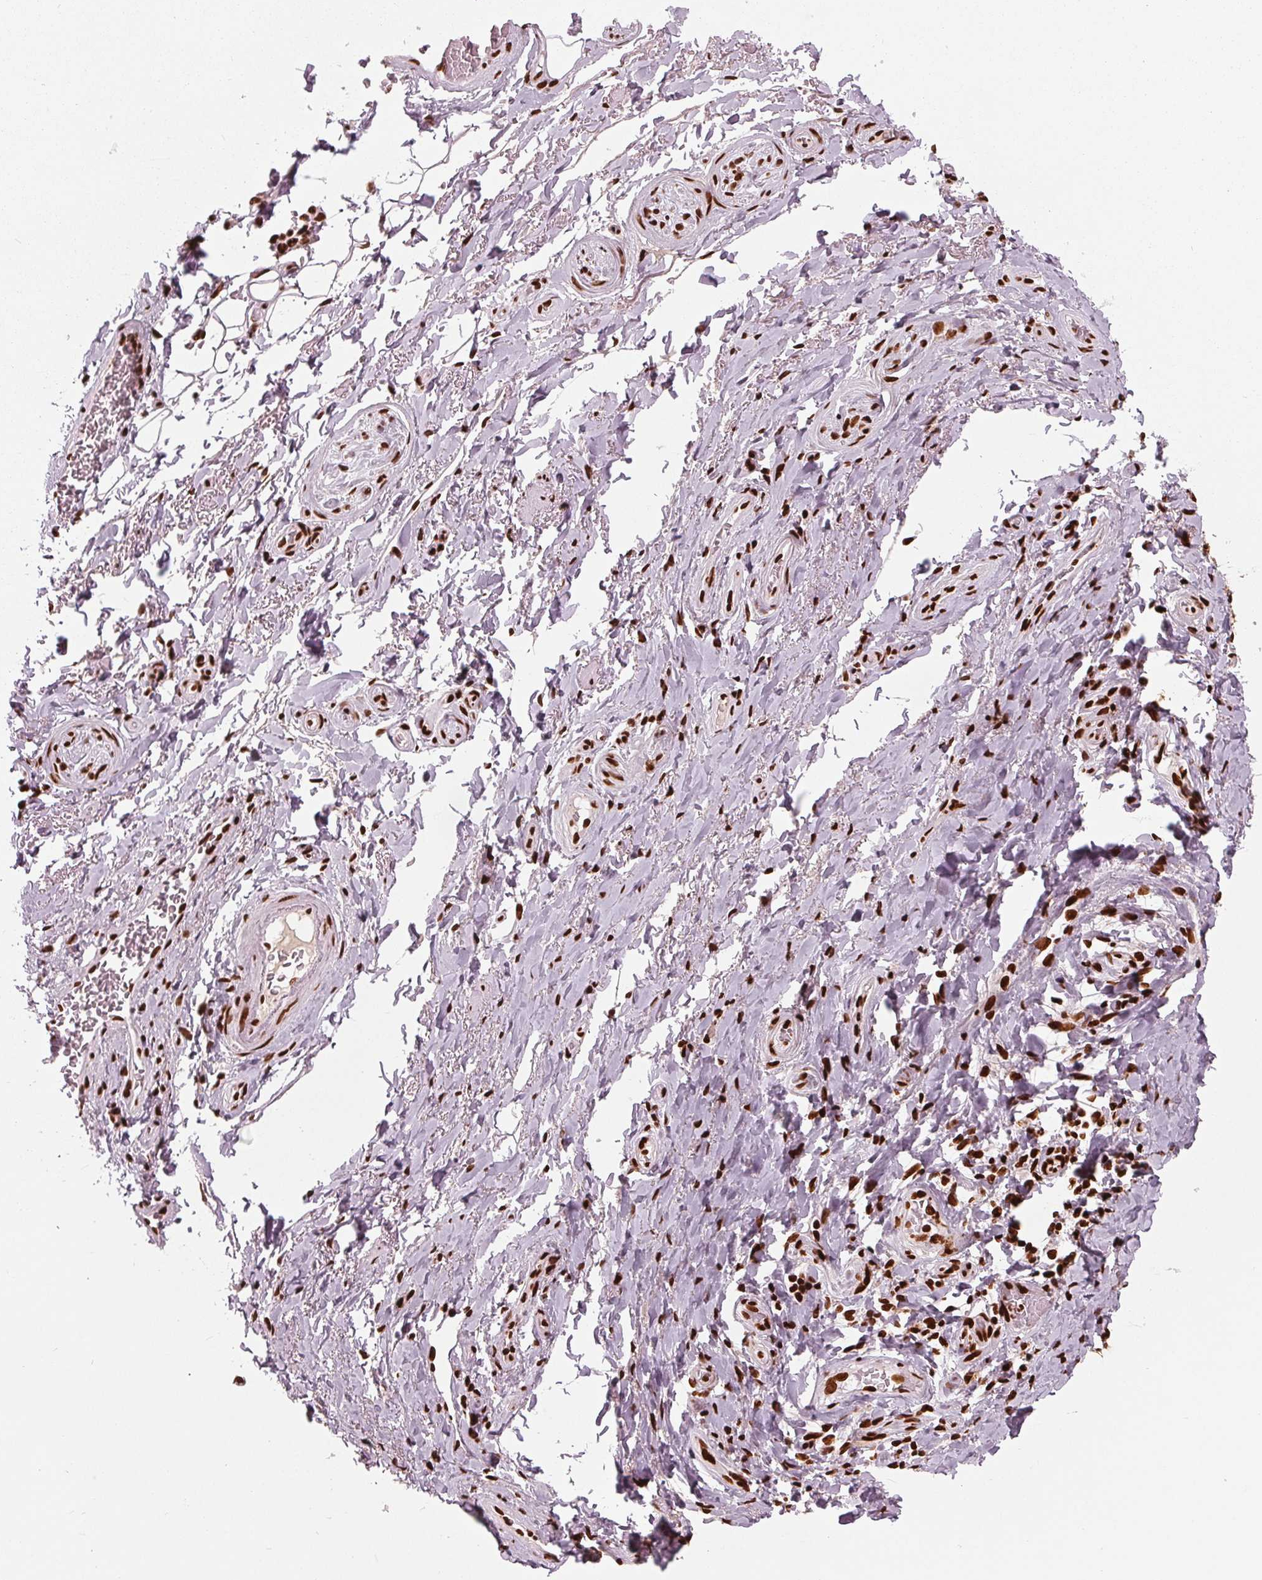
{"staining": {"intensity": "strong", "quantity": "25%-75%", "location": "nuclear"}, "tissue": "adipose tissue", "cell_type": "Adipocytes", "image_type": "normal", "snomed": [{"axis": "morphology", "description": "Normal tissue, NOS"}, {"axis": "topography", "description": "Anal"}, {"axis": "topography", "description": "Peripheral nerve tissue"}], "caption": "Protein staining of normal adipose tissue displays strong nuclear expression in approximately 25%-75% of adipocytes. Nuclei are stained in blue.", "gene": "BRD4", "patient": {"sex": "male", "age": 53}}